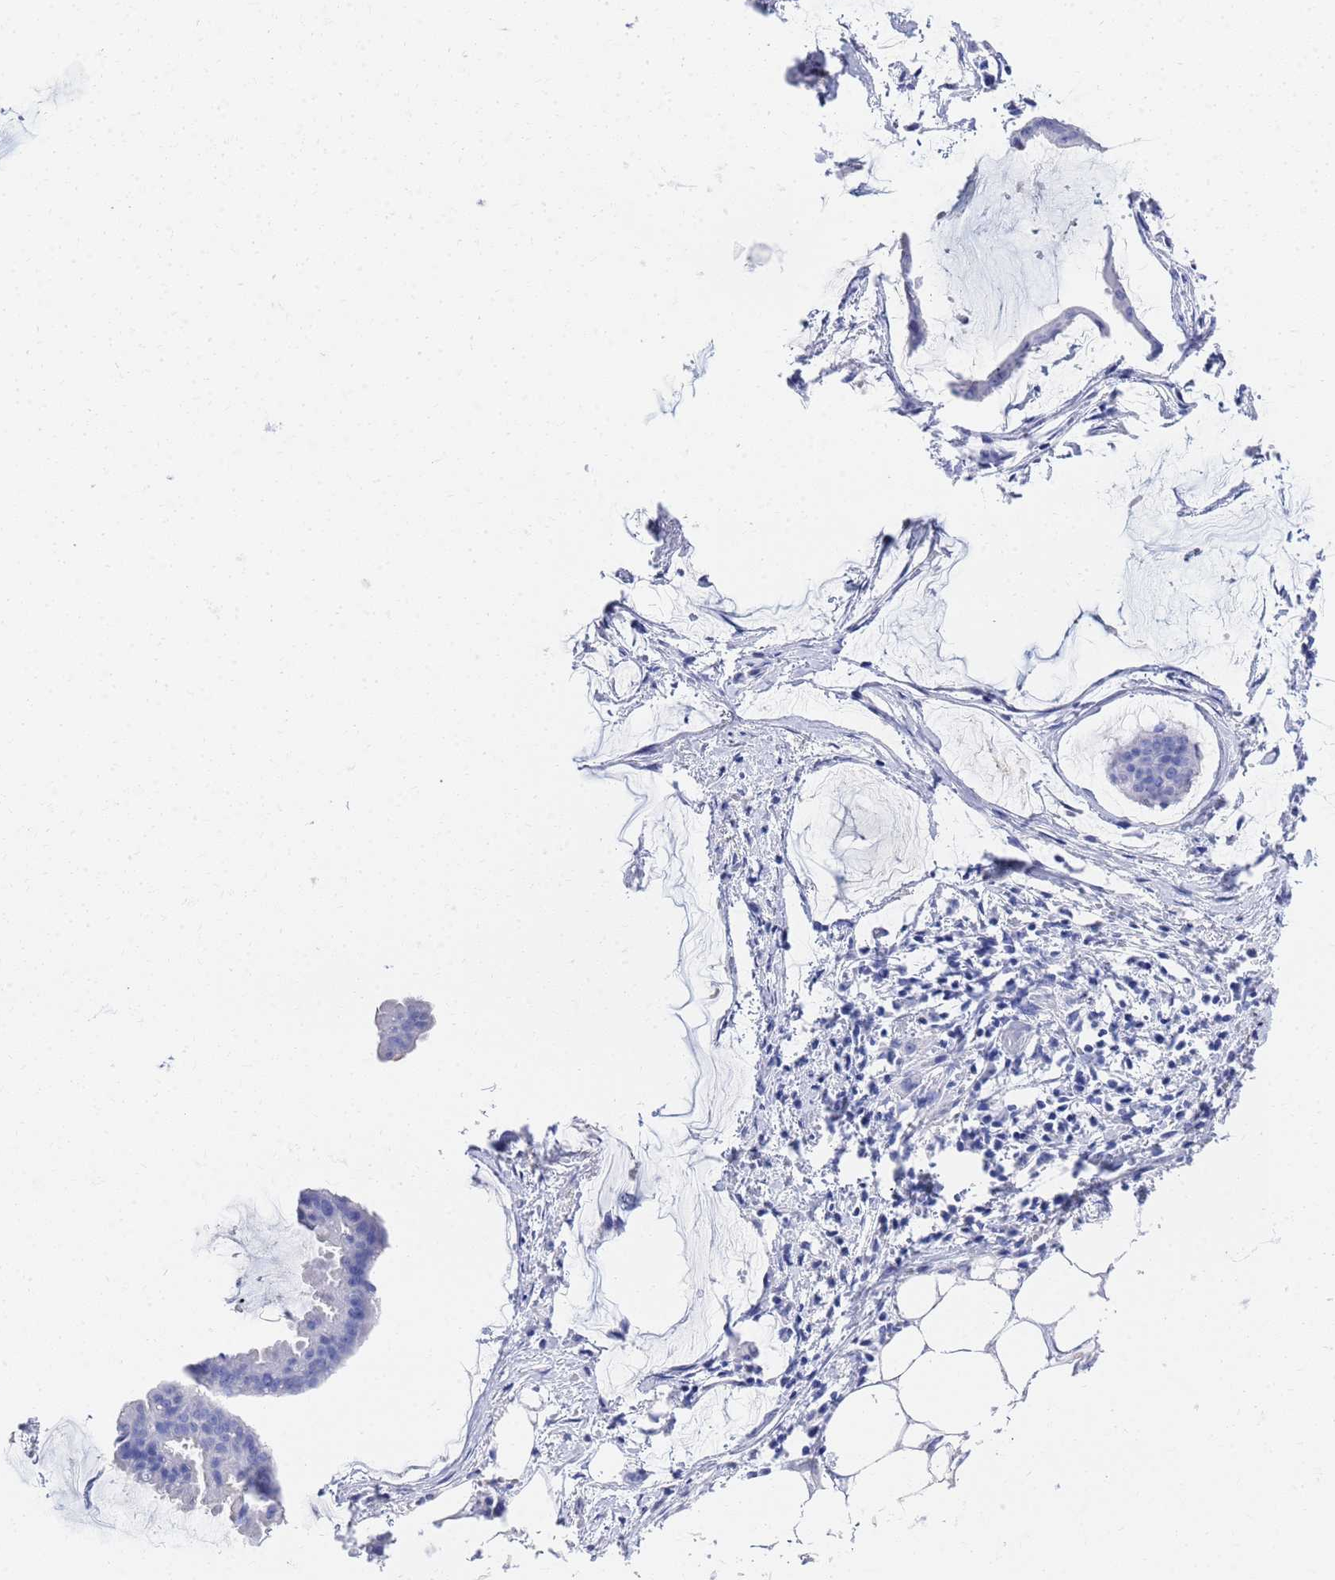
{"staining": {"intensity": "negative", "quantity": "none", "location": "none"}, "tissue": "ovarian cancer", "cell_type": "Tumor cells", "image_type": "cancer", "snomed": [{"axis": "morphology", "description": "Cystadenocarcinoma, mucinous, NOS"}, {"axis": "topography", "description": "Ovary"}], "caption": "Human ovarian cancer (mucinous cystadenocarcinoma) stained for a protein using IHC exhibits no positivity in tumor cells.", "gene": "GGT1", "patient": {"sex": "female", "age": 73}}